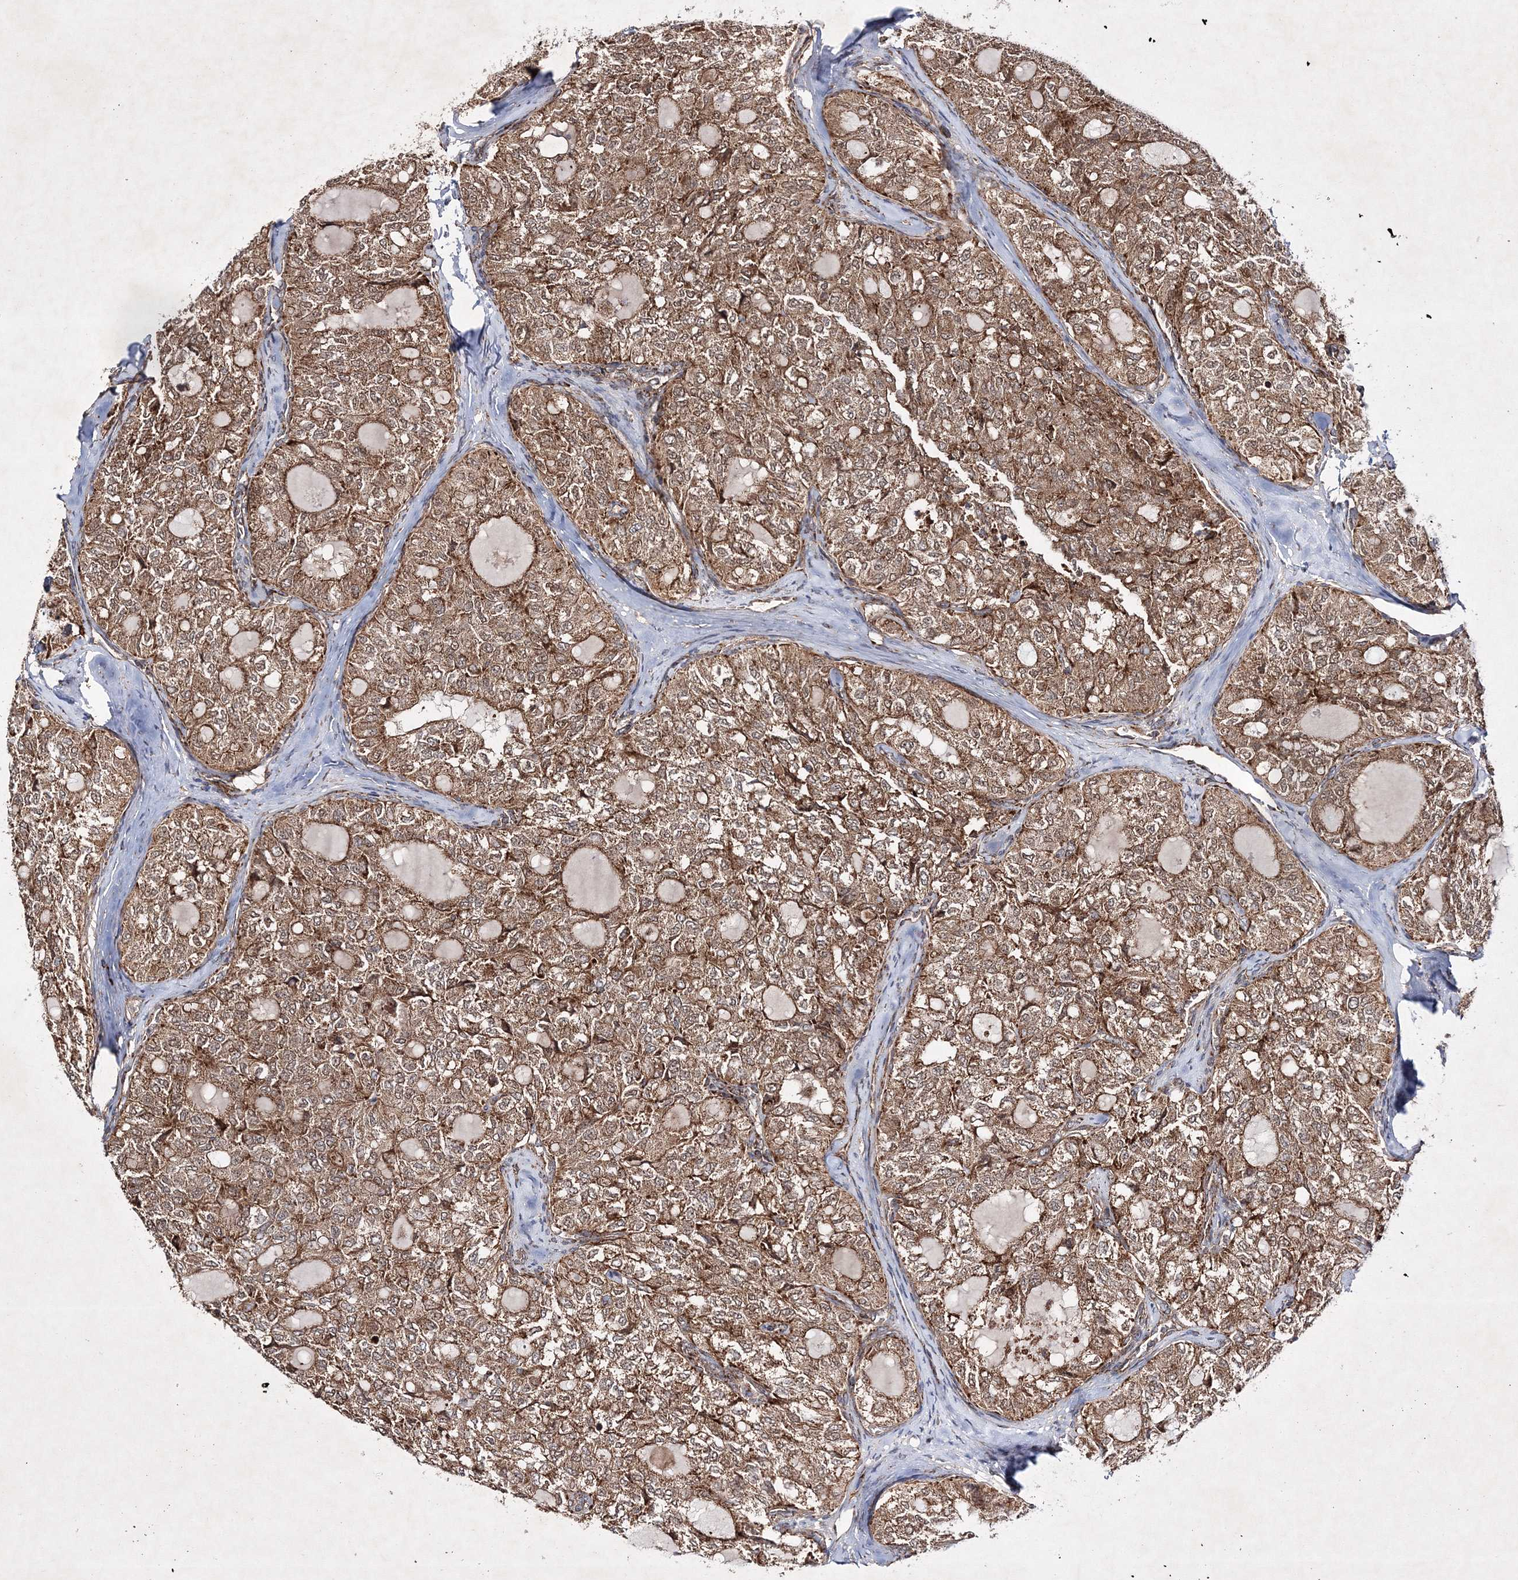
{"staining": {"intensity": "moderate", "quantity": ">75%", "location": "cytoplasmic/membranous"}, "tissue": "thyroid cancer", "cell_type": "Tumor cells", "image_type": "cancer", "snomed": [{"axis": "morphology", "description": "Follicular adenoma carcinoma, NOS"}, {"axis": "topography", "description": "Thyroid gland"}], "caption": "DAB (3,3'-diaminobenzidine) immunohistochemical staining of thyroid cancer (follicular adenoma carcinoma) demonstrates moderate cytoplasmic/membranous protein staining in approximately >75% of tumor cells. Using DAB (3,3'-diaminobenzidine) (brown) and hematoxylin (blue) stains, captured at high magnification using brightfield microscopy.", "gene": "SCRN3", "patient": {"sex": "male", "age": 75}}